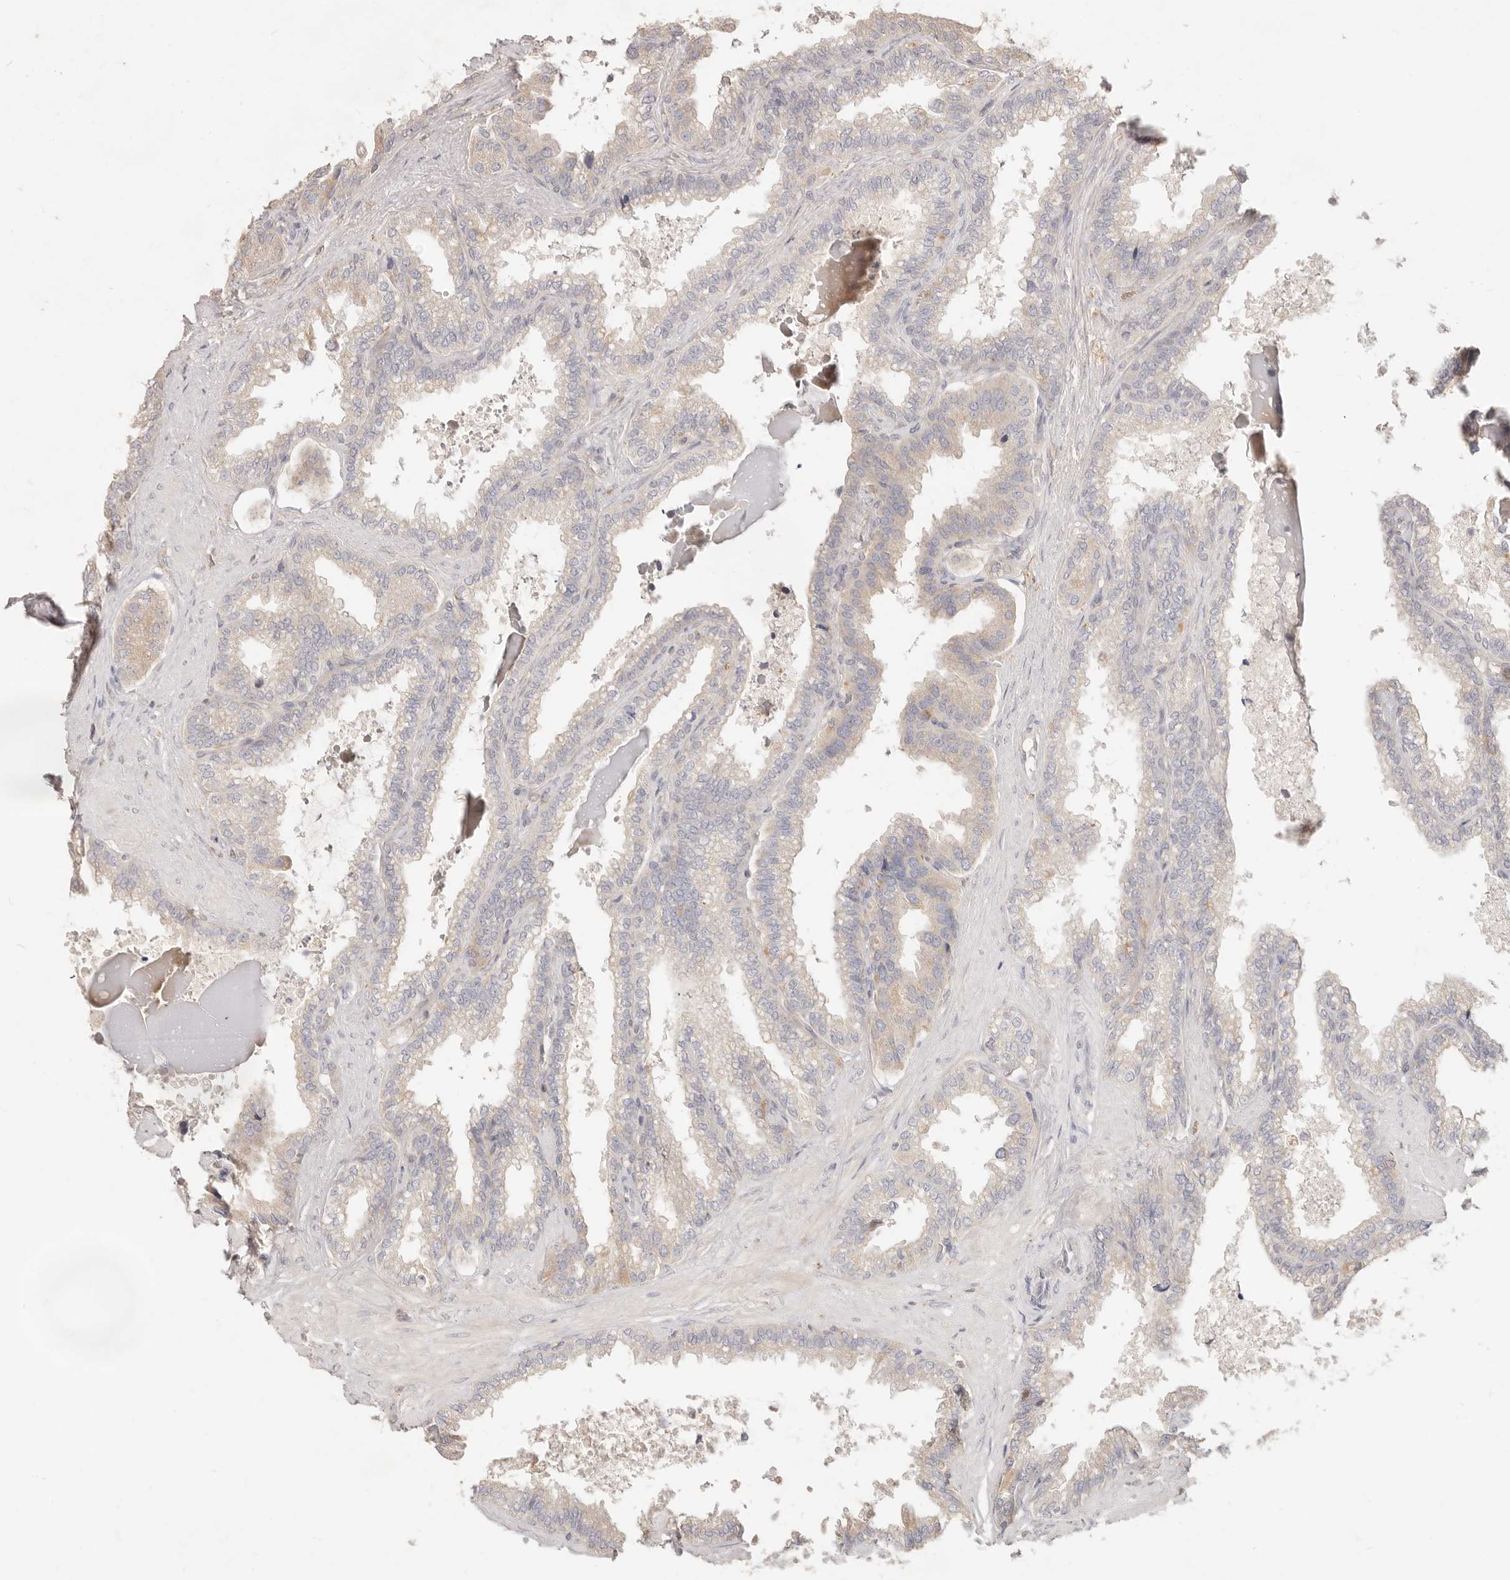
{"staining": {"intensity": "weak", "quantity": "<25%", "location": "cytoplasmic/membranous"}, "tissue": "seminal vesicle", "cell_type": "Glandular cells", "image_type": "normal", "snomed": [{"axis": "morphology", "description": "Normal tissue, NOS"}, {"axis": "topography", "description": "Seminal veicle"}], "caption": "Glandular cells show no significant protein expression in normal seminal vesicle.", "gene": "NECAP2", "patient": {"sex": "male", "age": 46}}